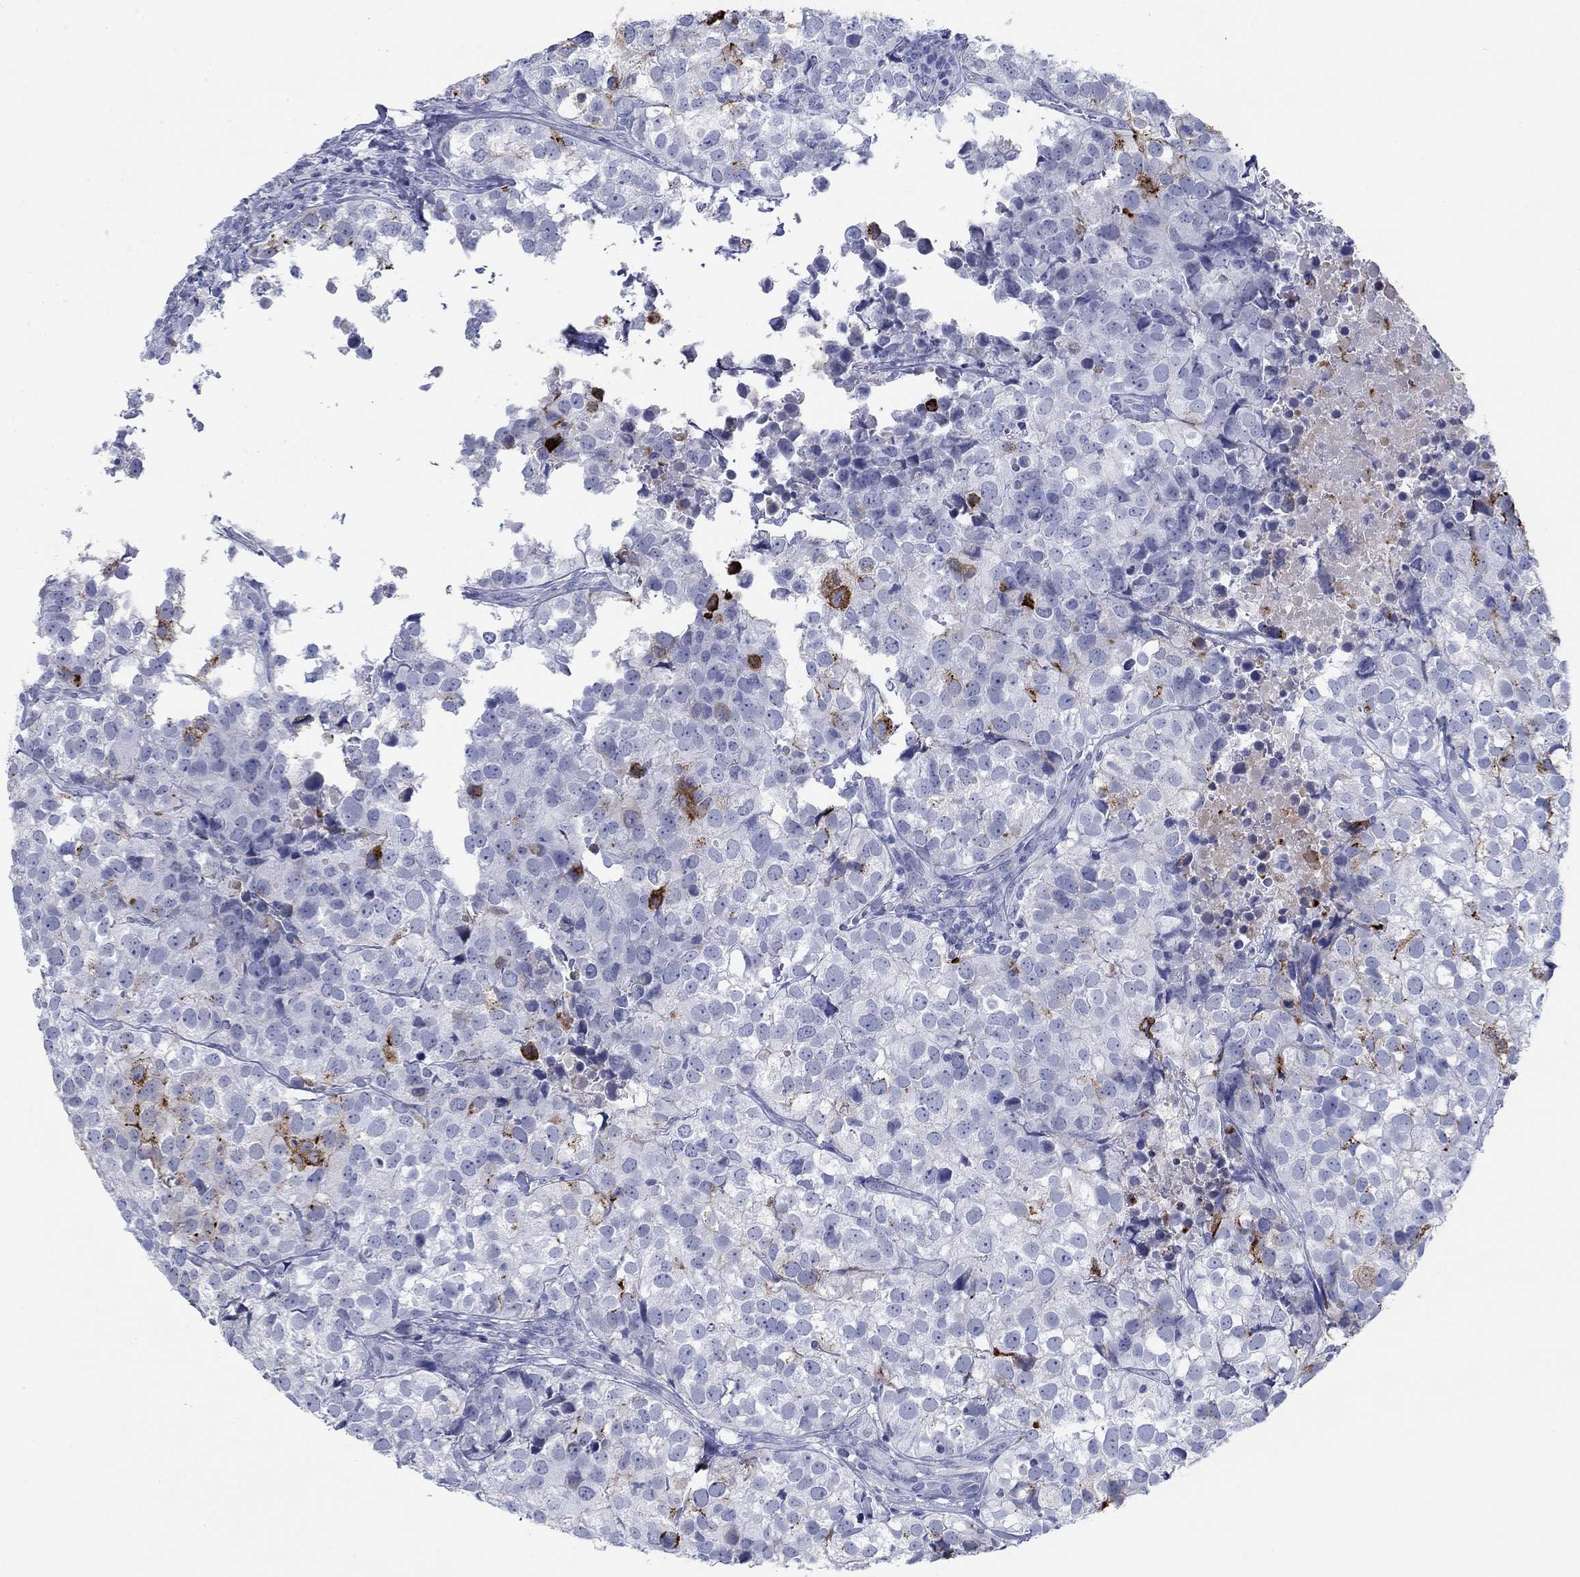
{"staining": {"intensity": "negative", "quantity": "none", "location": "none"}, "tissue": "breast cancer", "cell_type": "Tumor cells", "image_type": "cancer", "snomed": [{"axis": "morphology", "description": "Duct carcinoma"}, {"axis": "topography", "description": "Breast"}], "caption": "DAB (3,3'-diaminobenzidine) immunohistochemical staining of human invasive ductal carcinoma (breast) reveals no significant staining in tumor cells.", "gene": "PDYN", "patient": {"sex": "female", "age": 30}}